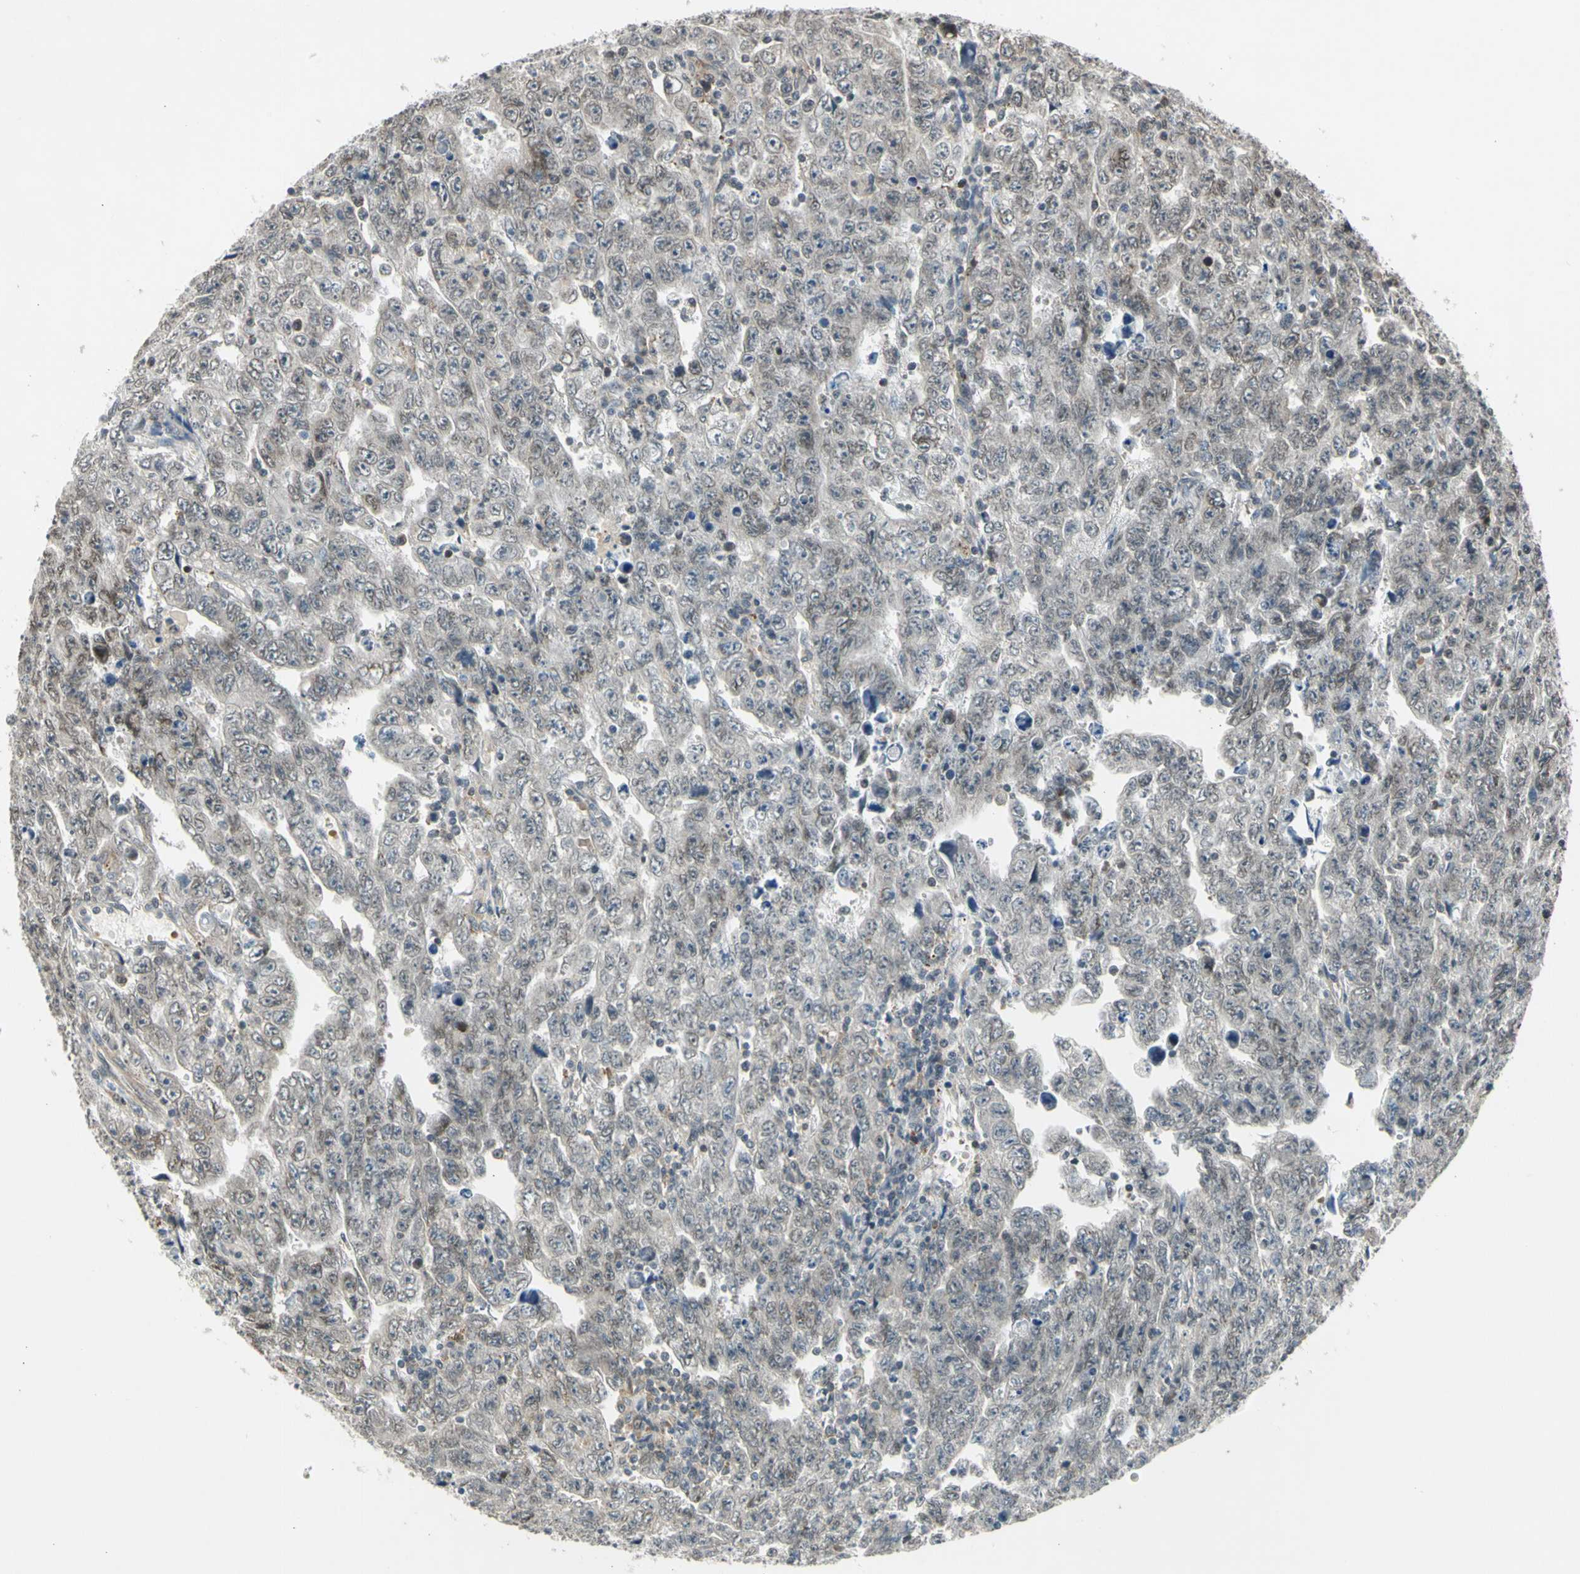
{"staining": {"intensity": "negative", "quantity": "none", "location": "none"}, "tissue": "testis cancer", "cell_type": "Tumor cells", "image_type": "cancer", "snomed": [{"axis": "morphology", "description": "Carcinoma, Embryonal, NOS"}, {"axis": "topography", "description": "Testis"}], "caption": "Tumor cells show no significant staining in testis cancer.", "gene": "EFNB2", "patient": {"sex": "male", "age": 28}}